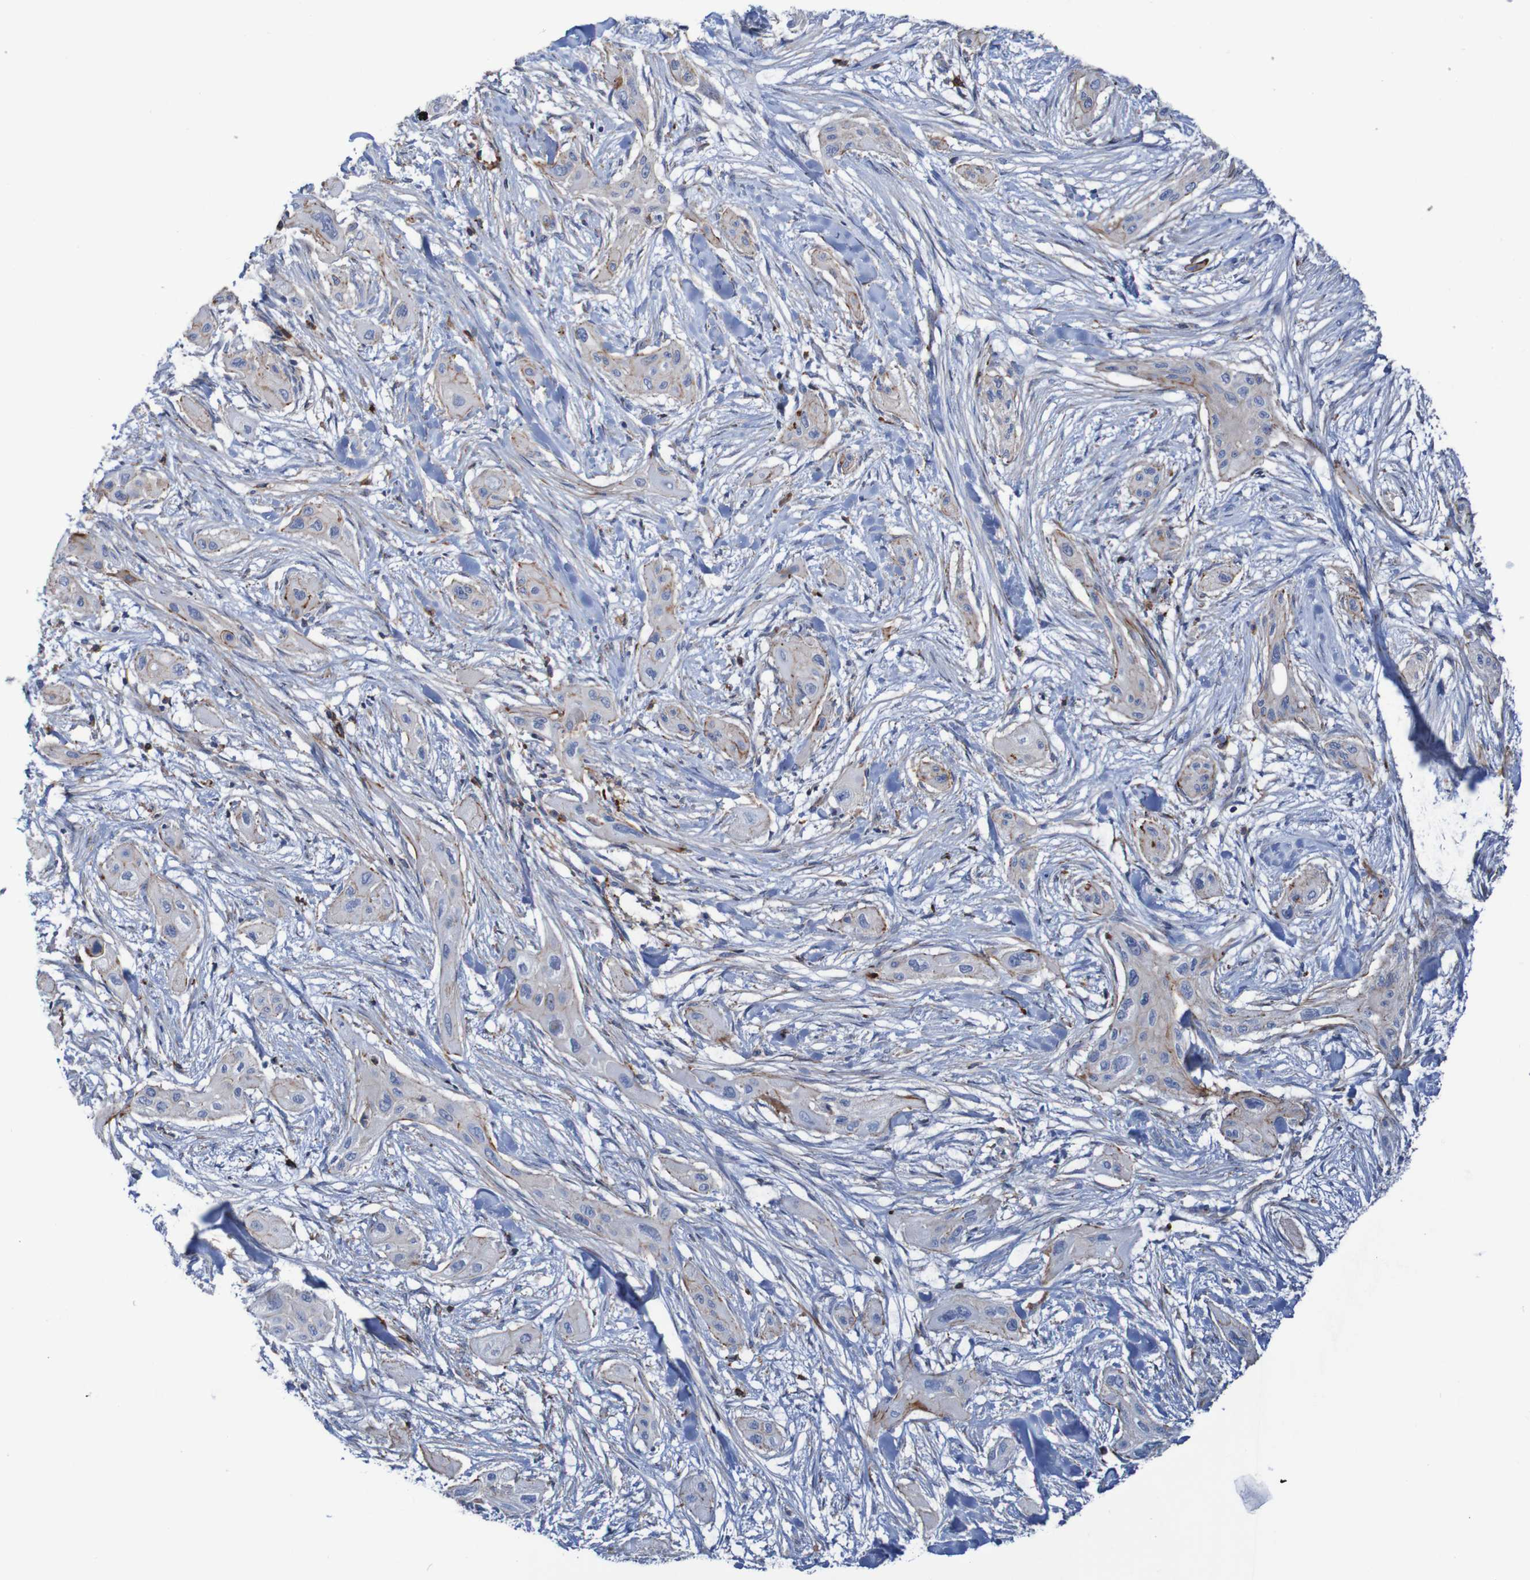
{"staining": {"intensity": "strong", "quantity": "<25%", "location": "cytoplasmic/membranous"}, "tissue": "lung cancer", "cell_type": "Tumor cells", "image_type": "cancer", "snomed": [{"axis": "morphology", "description": "Squamous cell carcinoma, NOS"}, {"axis": "topography", "description": "Lung"}], "caption": "Approximately <25% of tumor cells in human lung cancer (squamous cell carcinoma) demonstrate strong cytoplasmic/membranous protein expression as visualized by brown immunohistochemical staining.", "gene": "RNF182", "patient": {"sex": "female", "age": 47}}